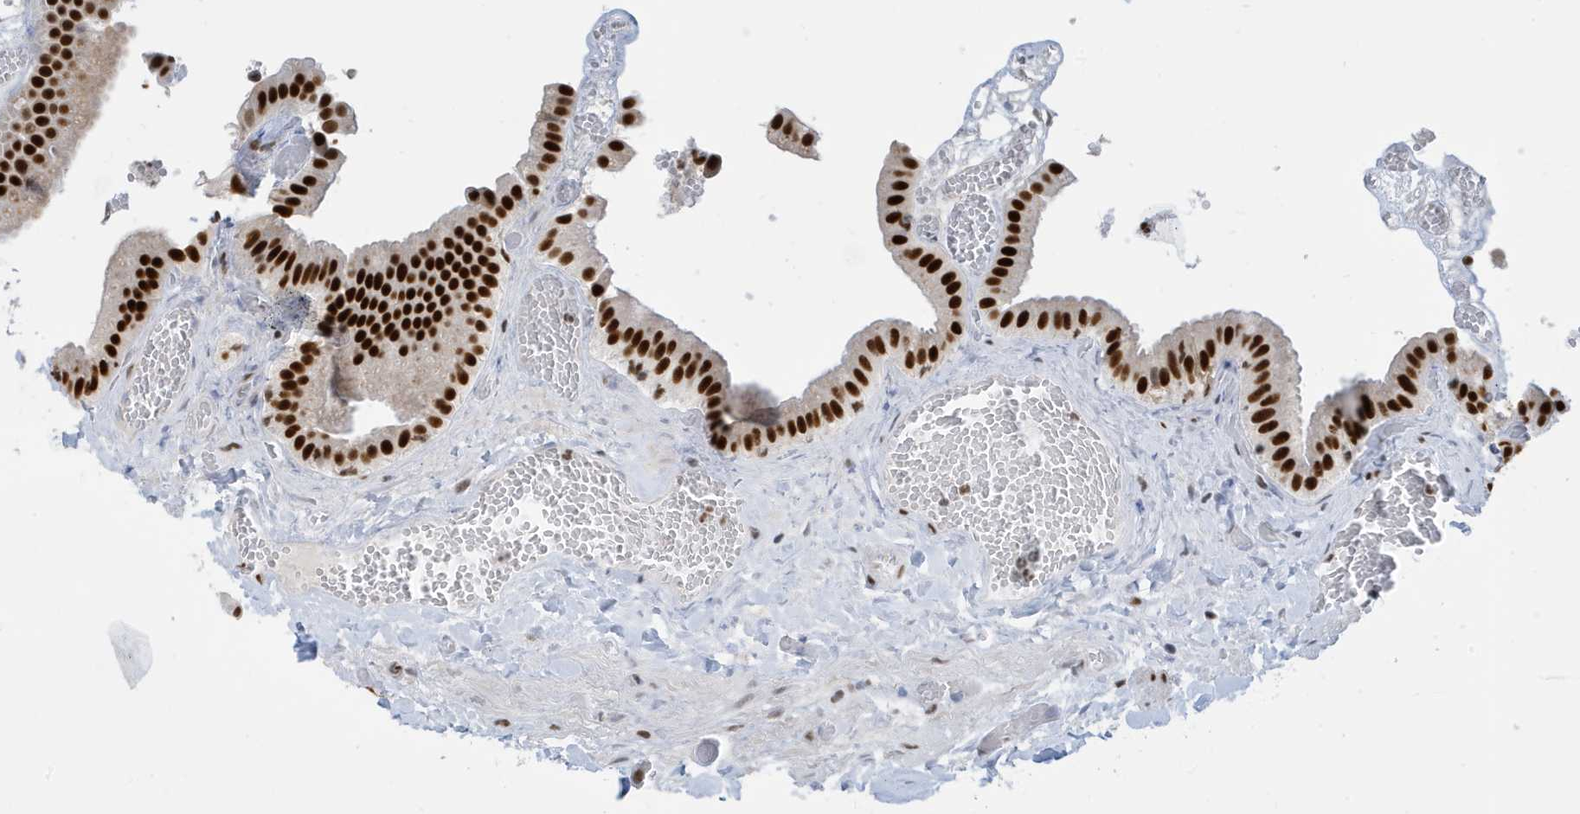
{"staining": {"intensity": "strong", "quantity": ">75%", "location": "nuclear"}, "tissue": "gallbladder", "cell_type": "Glandular cells", "image_type": "normal", "snomed": [{"axis": "morphology", "description": "Normal tissue, NOS"}, {"axis": "topography", "description": "Gallbladder"}], "caption": "This photomicrograph demonstrates unremarkable gallbladder stained with immunohistochemistry (IHC) to label a protein in brown. The nuclear of glandular cells show strong positivity for the protein. Nuclei are counter-stained blue.", "gene": "PCYT1A", "patient": {"sex": "female", "age": 64}}